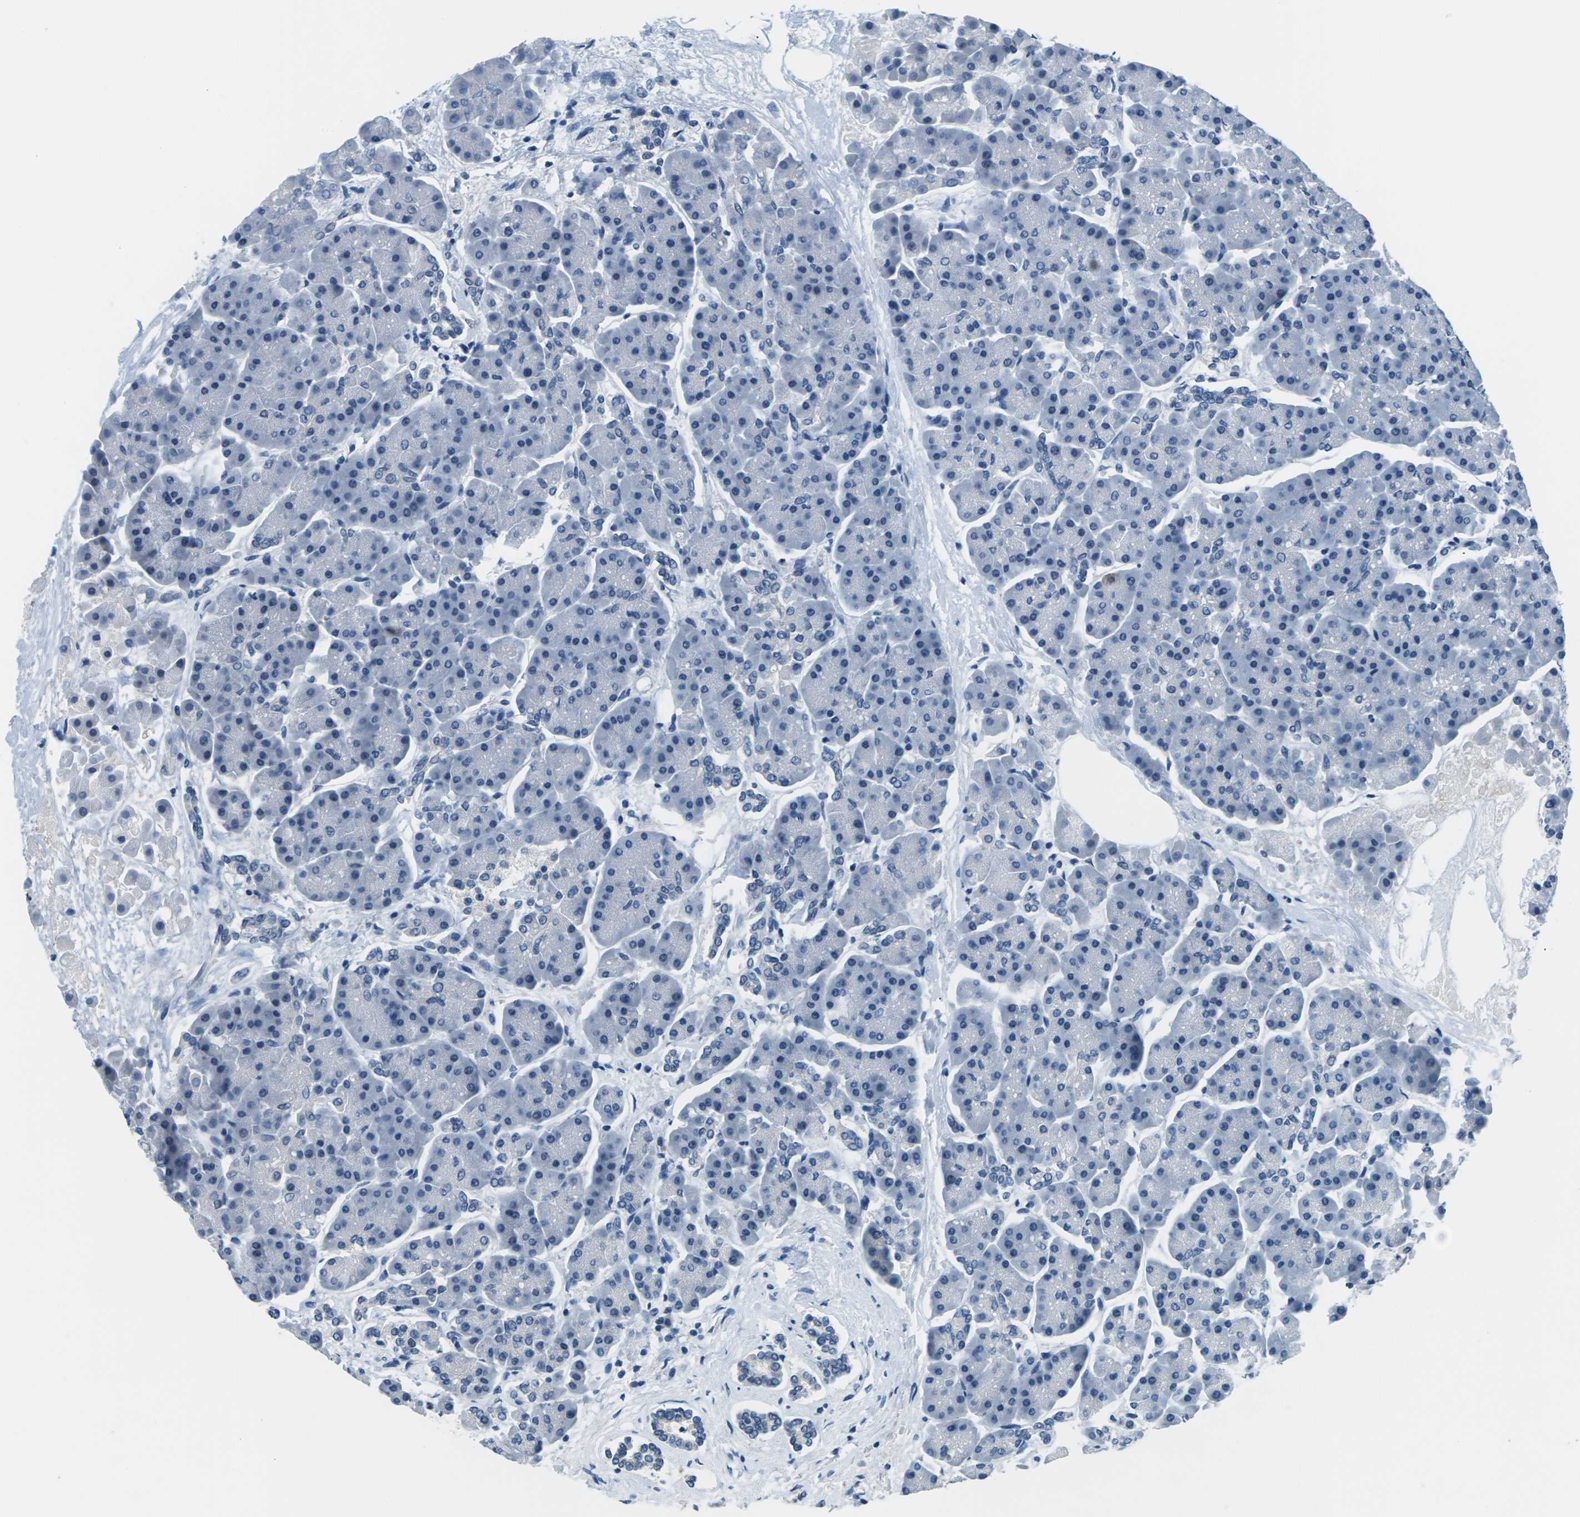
{"staining": {"intensity": "negative", "quantity": "none", "location": "none"}, "tissue": "pancreas", "cell_type": "Exocrine glandular cells", "image_type": "normal", "snomed": [{"axis": "morphology", "description": "Normal tissue, NOS"}, {"axis": "topography", "description": "Pancreas"}], "caption": "Exocrine glandular cells show no significant protein staining in benign pancreas. The staining was performed using DAB (3,3'-diaminobenzidine) to visualize the protein expression in brown, while the nuclei were stained in blue with hematoxylin (Magnification: 20x).", "gene": "UMOD", "patient": {"sex": "female", "age": 70}}